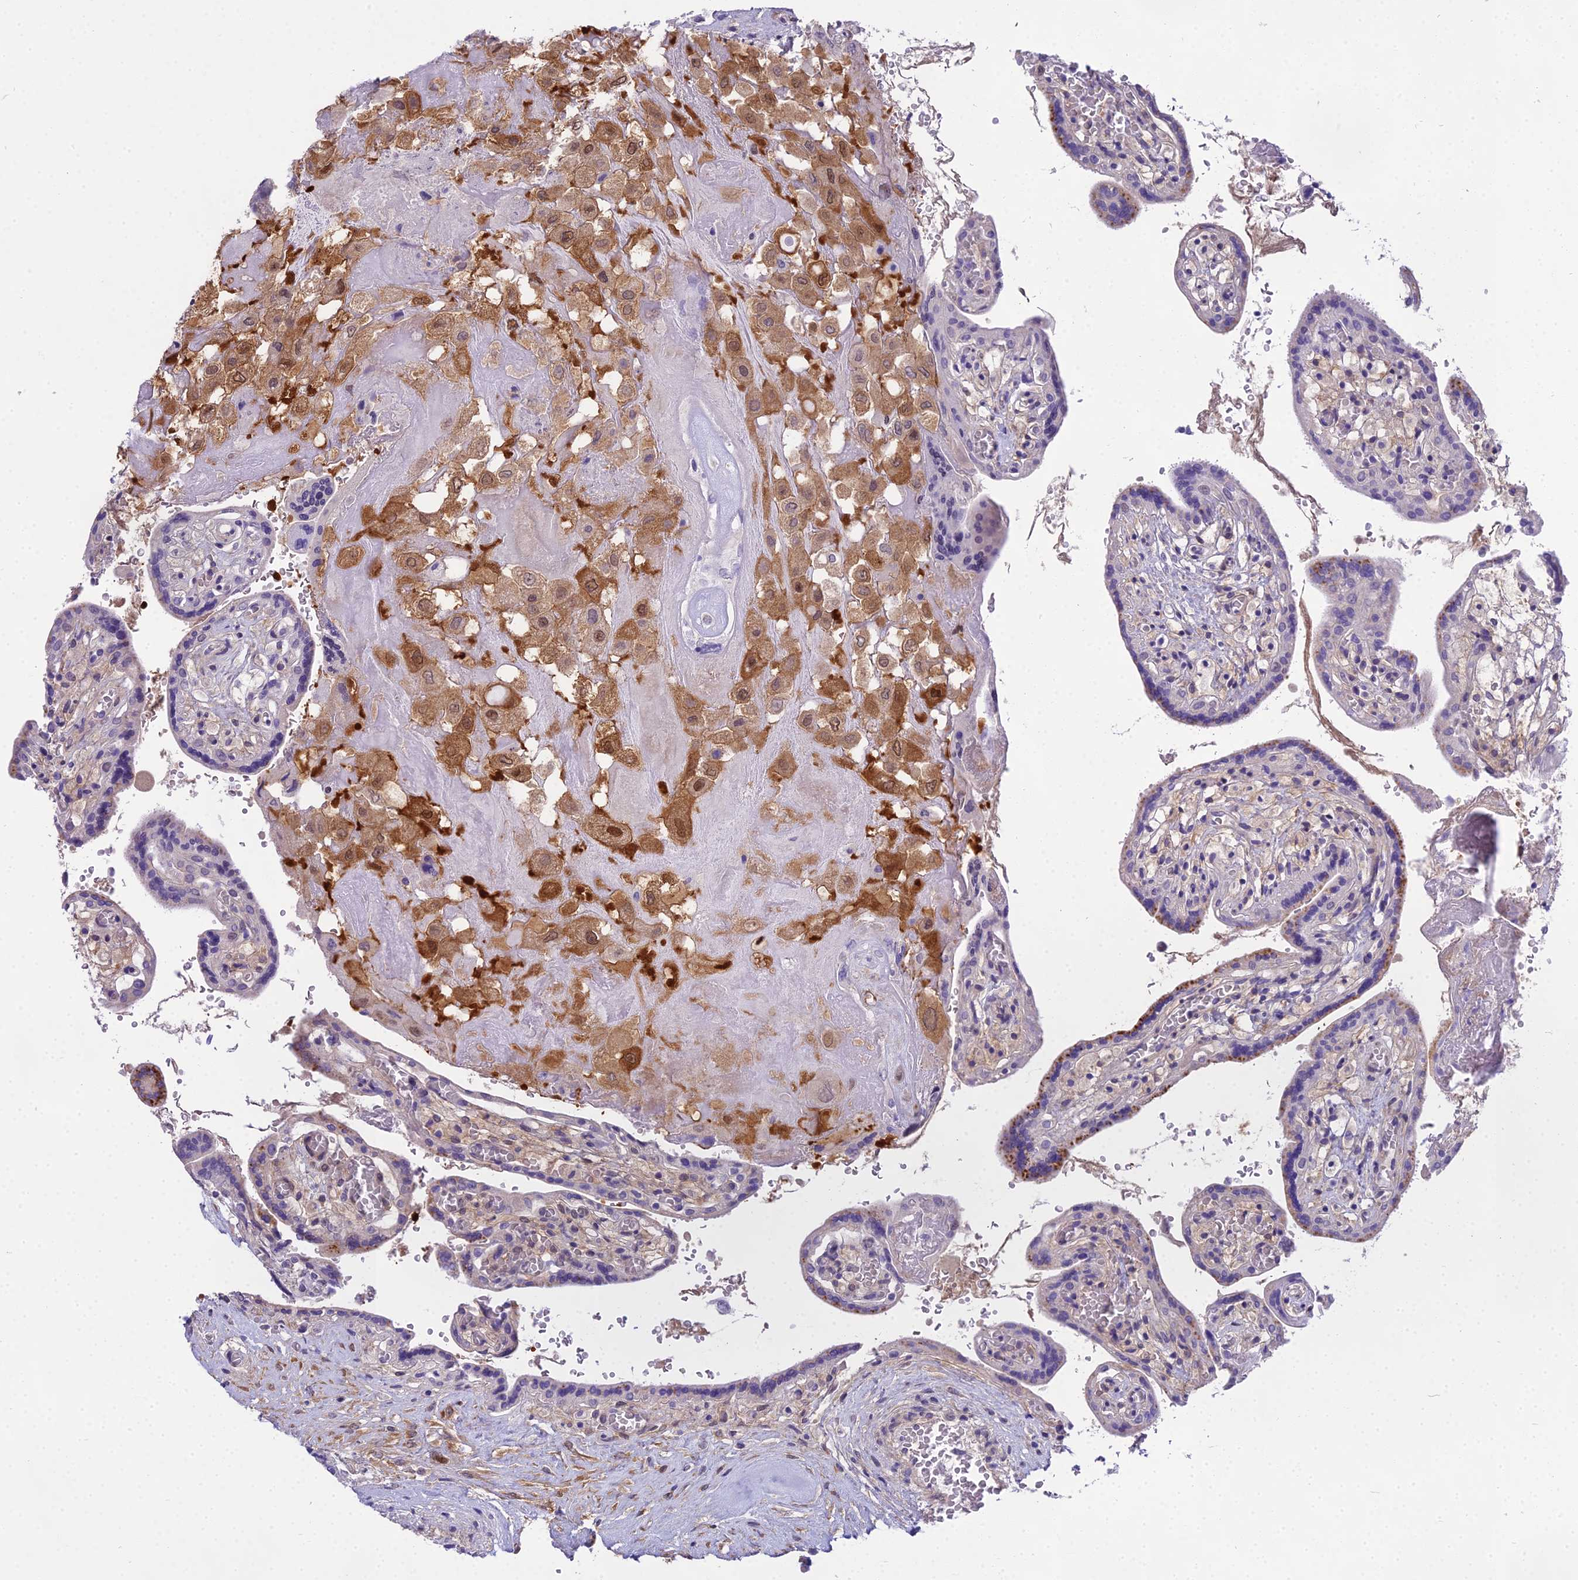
{"staining": {"intensity": "moderate", "quantity": ">75%", "location": "cytoplasmic/membranous,nuclear"}, "tissue": "placenta", "cell_type": "Decidual cells", "image_type": "normal", "snomed": [{"axis": "morphology", "description": "Normal tissue, NOS"}, {"axis": "topography", "description": "Placenta"}], "caption": "DAB (3,3'-diaminobenzidine) immunohistochemical staining of benign placenta exhibits moderate cytoplasmic/membranous,nuclear protein positivity in approximately >75% of decidual cells. Using DAB (brown) and hematoxylin (blue) stains, captured at high magnification using brightfield microscopy.", "gene": "MAT2A", "patient": {"sex": "female", "age": 37}}